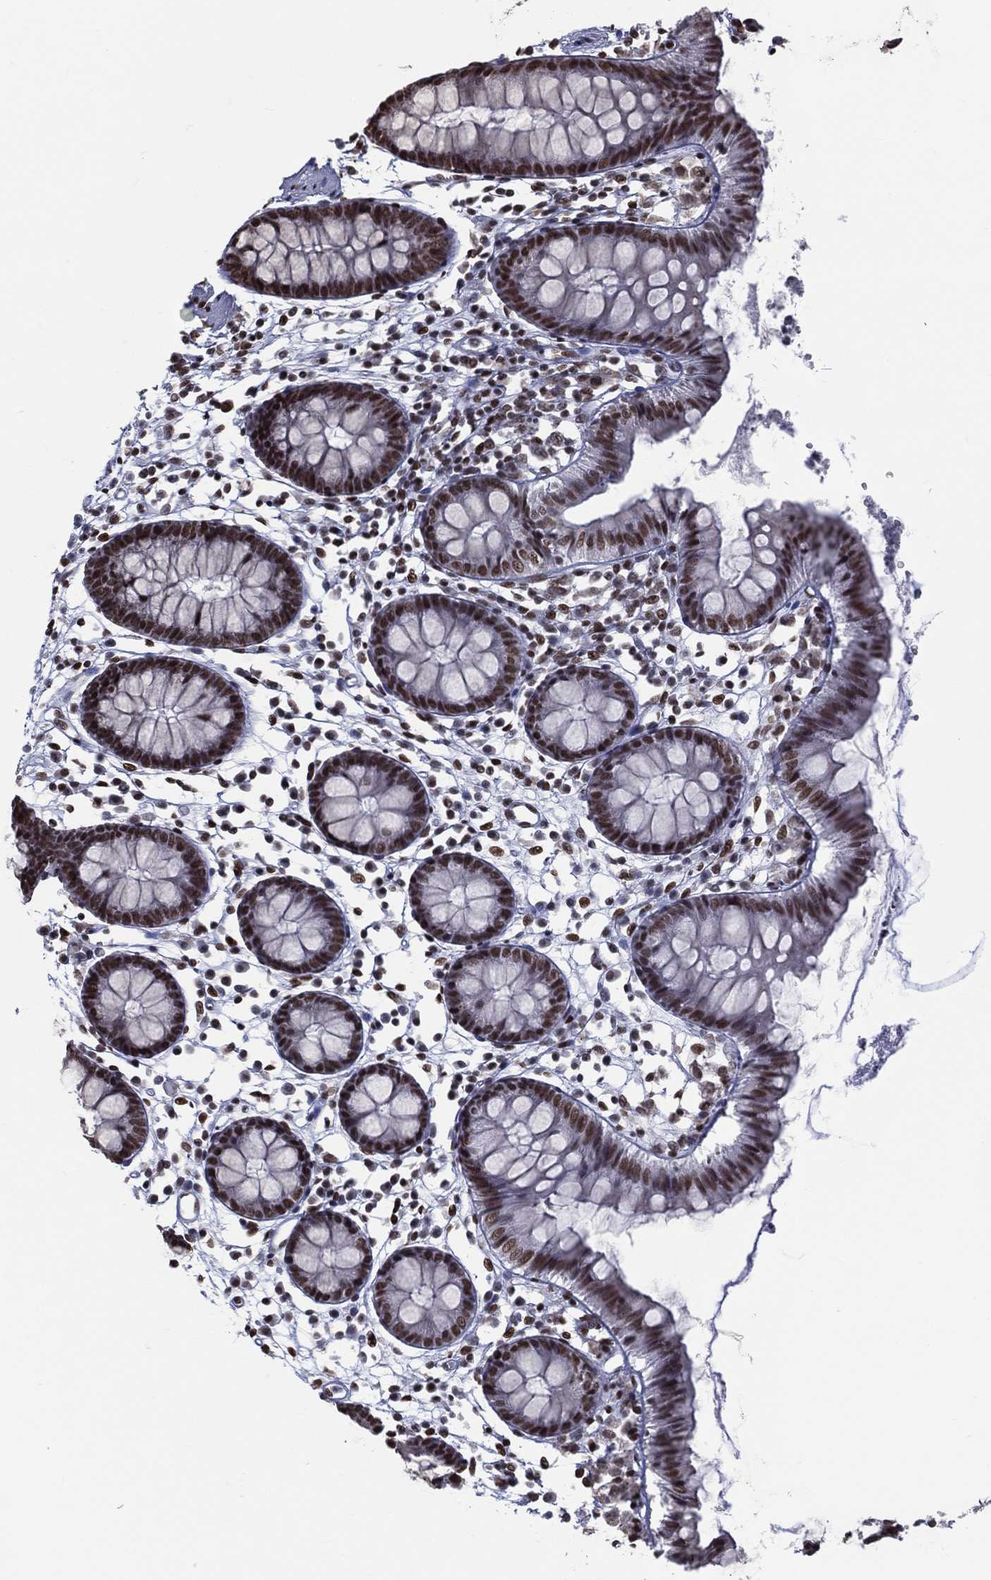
{"staining": {"intensity": "moderate", "quantity": ">75%", "location": "nuclear"}, "tissue": "colon", "cell_type": "Endothelial cells", "image_type": "normal", "snomed": [{"axis": "morphology", "description": "Normal tissue, NOS"}, {"axis": "topography", "description": "Colon"}], "caption": "Immunohistochemical staining of normal colon displays >75% levels of moderate nuclear protein expression in approximately >75% of endothelial cells. Nuclei are stained in blue.", "gene": "ZNF7", "patient": {"sex": "female", "age": 84}}